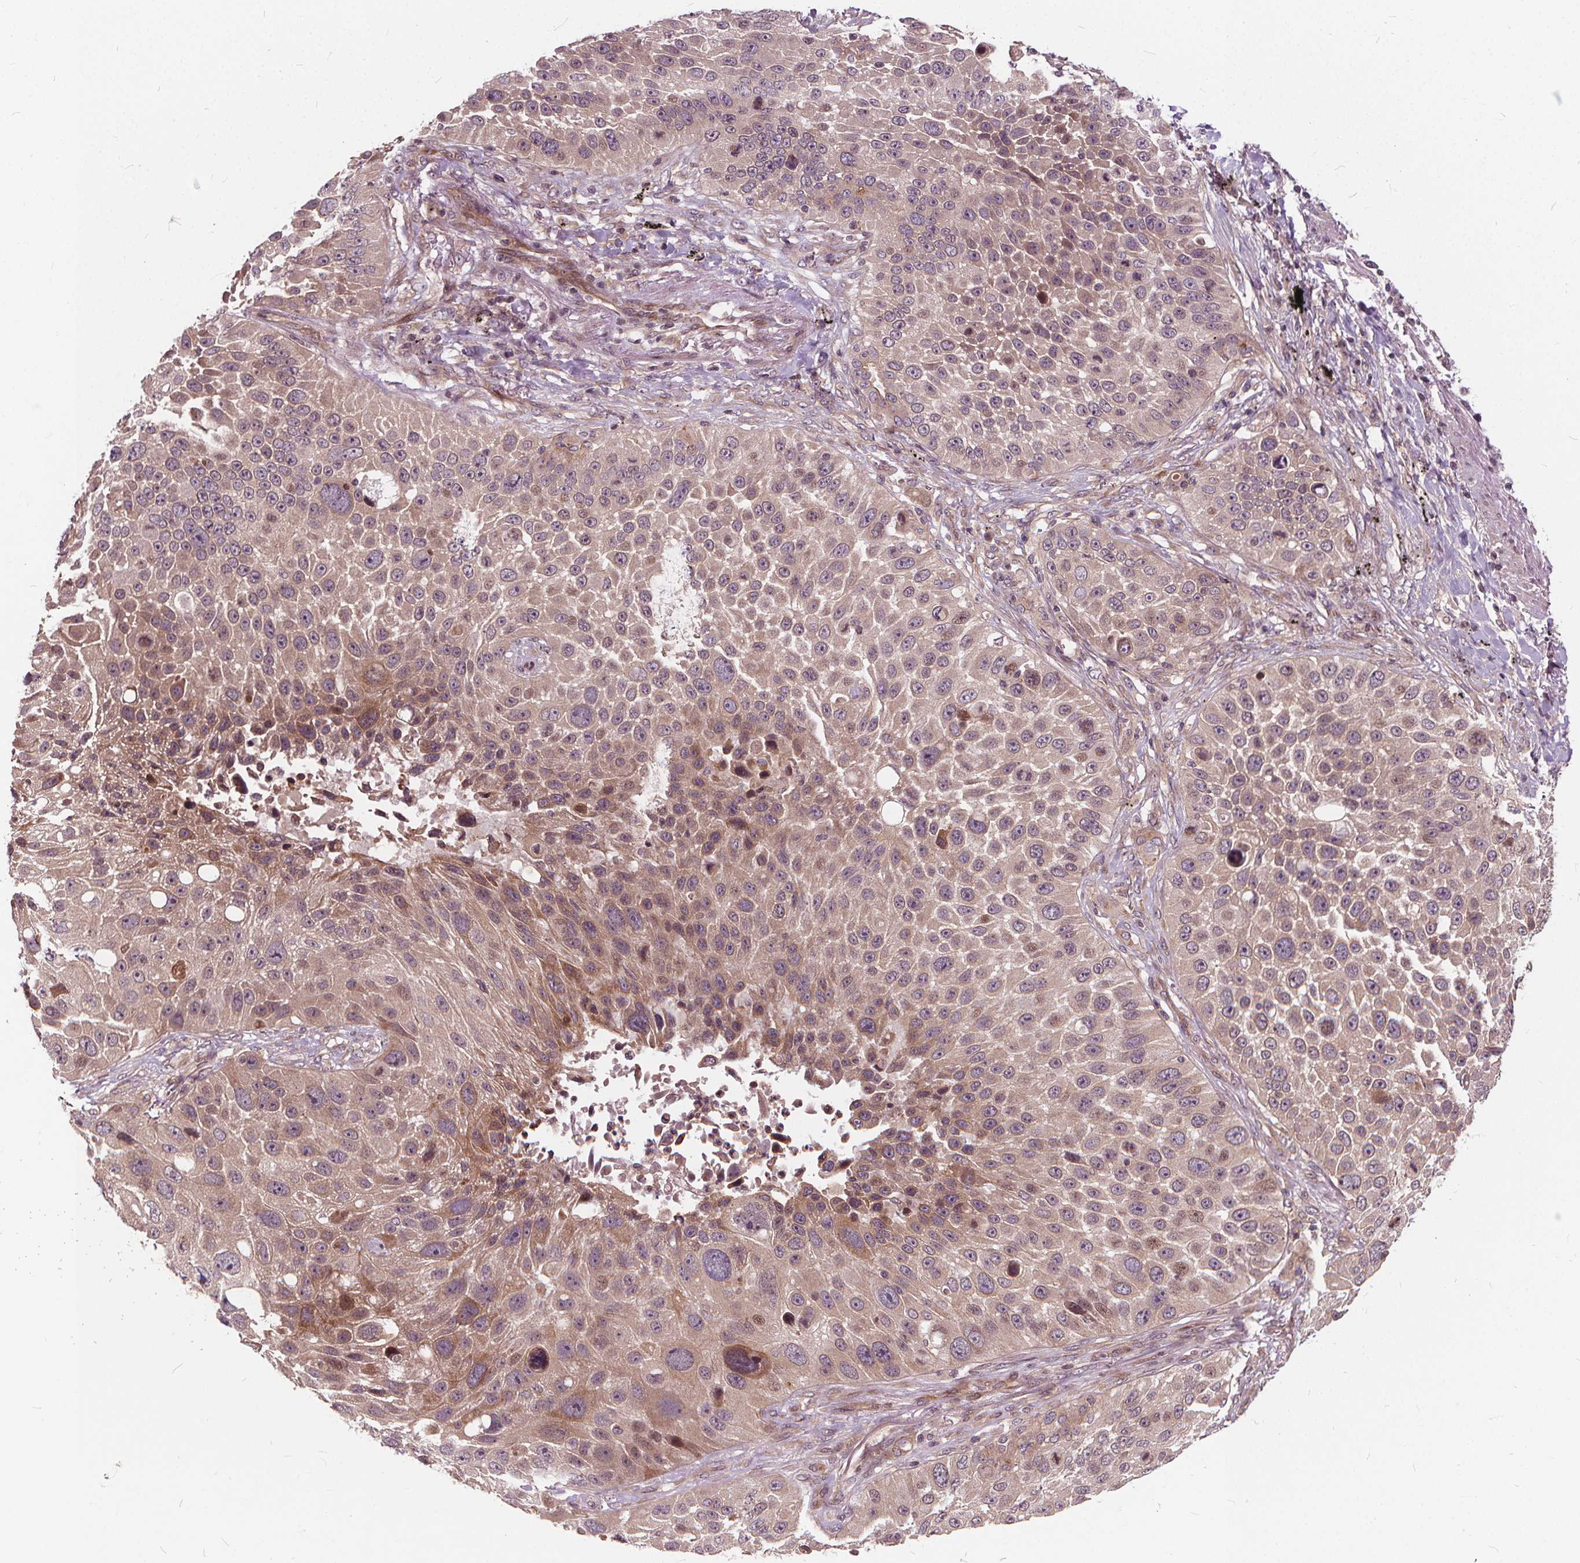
{"staining": {"intensity": "moderate", "quantity": "25%-75%", "location": "cytoplasmic/membranous"}, "tissue": "lung cancer", "cell_type": "Tumor cells", "image_type": "cancer", "snomed": [{"axis": "morphology", "description": "Normal morphology"}, {"axis": "morphology", "description": "Squamous cell carcinoma, NOS"}, {"axis": "topography", "description": "Lymph node"}, {"axis": "topography", "description": "Lung"}], "caption": "Brown immunohistochemical staining in lung cancer demonstrates moderate cytoplasmic/membranous positivity in about 25%-75% of tumor cells. The staining was performed using DAB (3,3'-diaminobenzidine), with brown indicating positive protein expression. Nuclei are stained blue with hematoxylin.", "gene": "INPP5E", "patient": {"sex": "male", "age": 67}}